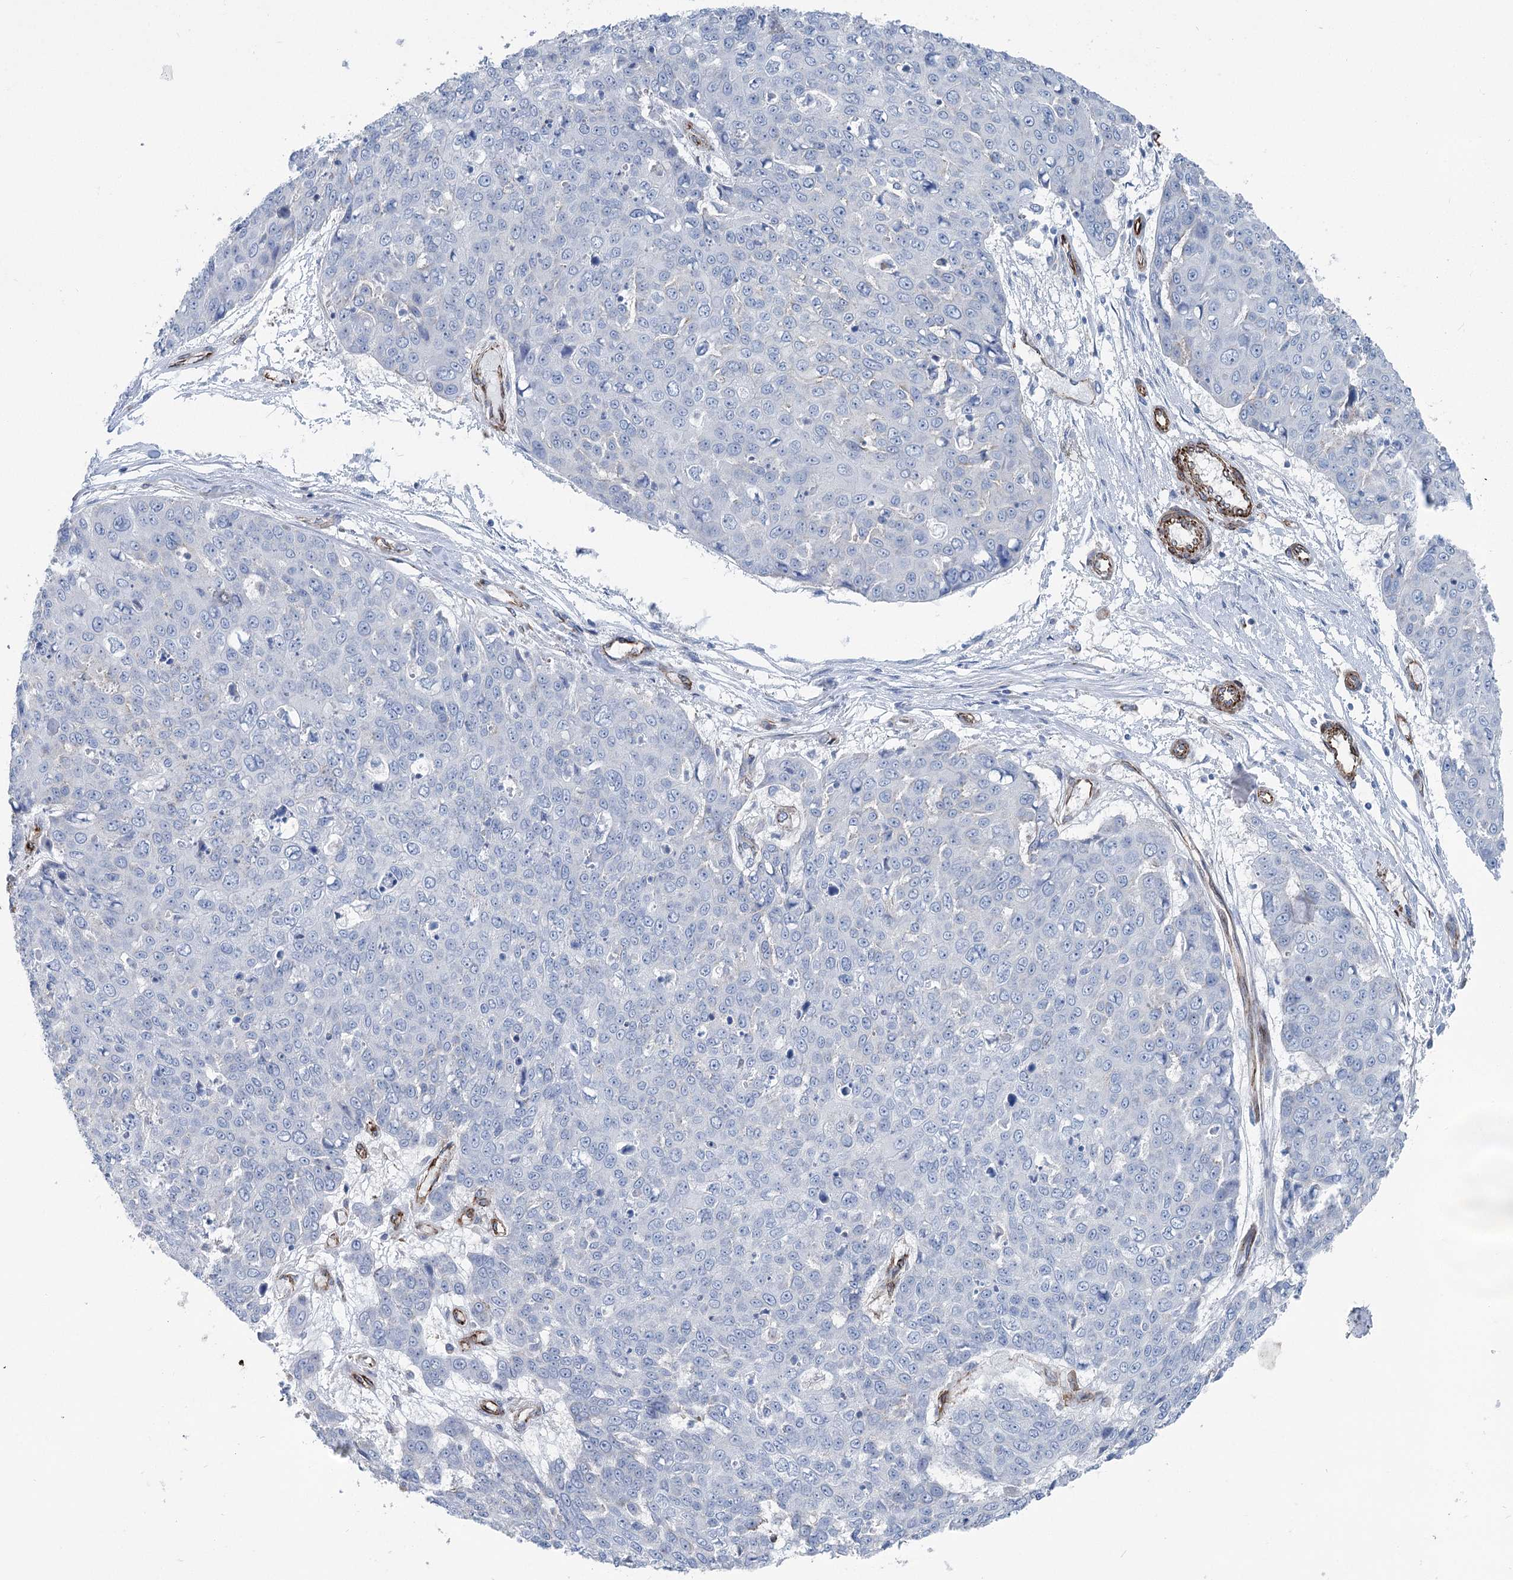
{"staining": {"intensity": "negative", "quantity": "none", "location": "none"}, "tissue": "skin cancer", "cell_type": "Tumor cells", "image_type": "cancer", "snomed": [{"axis": "morphology", "description": "Squamous cell carcinoma, NOS"}, {"axis": "topography", "description": "Skin"}], "caption": "Human squamous cell carcinoma (skin) stained for a protein using immunohistochemistry (IHC) displays no expression in tumor cells.", "gene": "IQSEC1", "patient": {"sex": "male", "age": 71}}